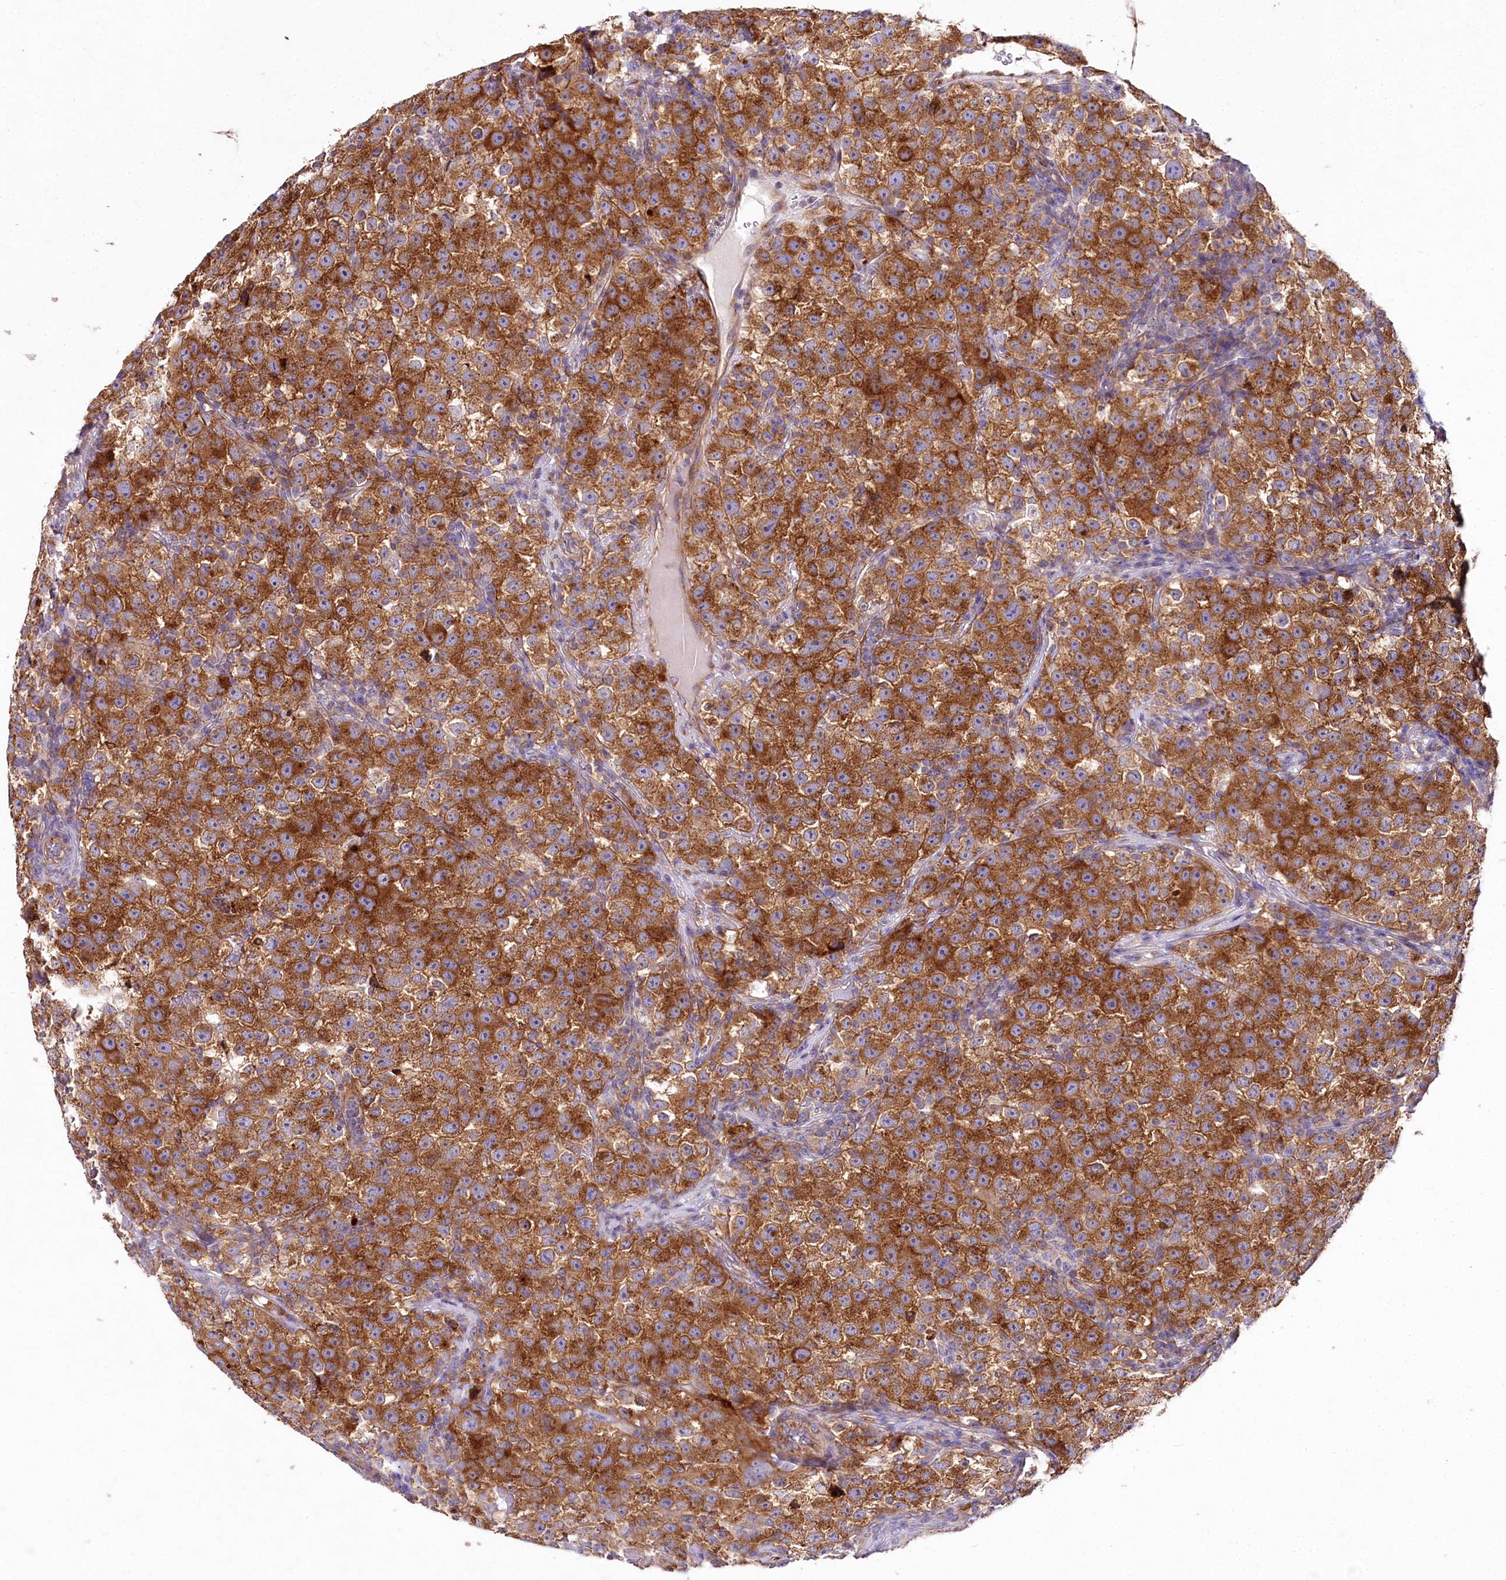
{"staining": {"intensity": "strong", "quantity": ">75%", "location": "cytoplasmic/membranous"}, "tissue": "testis cancer", "cell_type": "Tumor cells", "image_type": "cancer", "snomed": [{"axis": "morphology", "description": "Seminoma, NOS"}, {"axis": "topography", "description": "Testis"}], "caption": "Immunohistochemistry (IHC) of testis cancer (seminoma) shows high levels of strong cytoplasmic/membranous positivity in about >75% of tumor cells.", "gene": "STX6", "patient": {"sex": "male", "age": 22}}